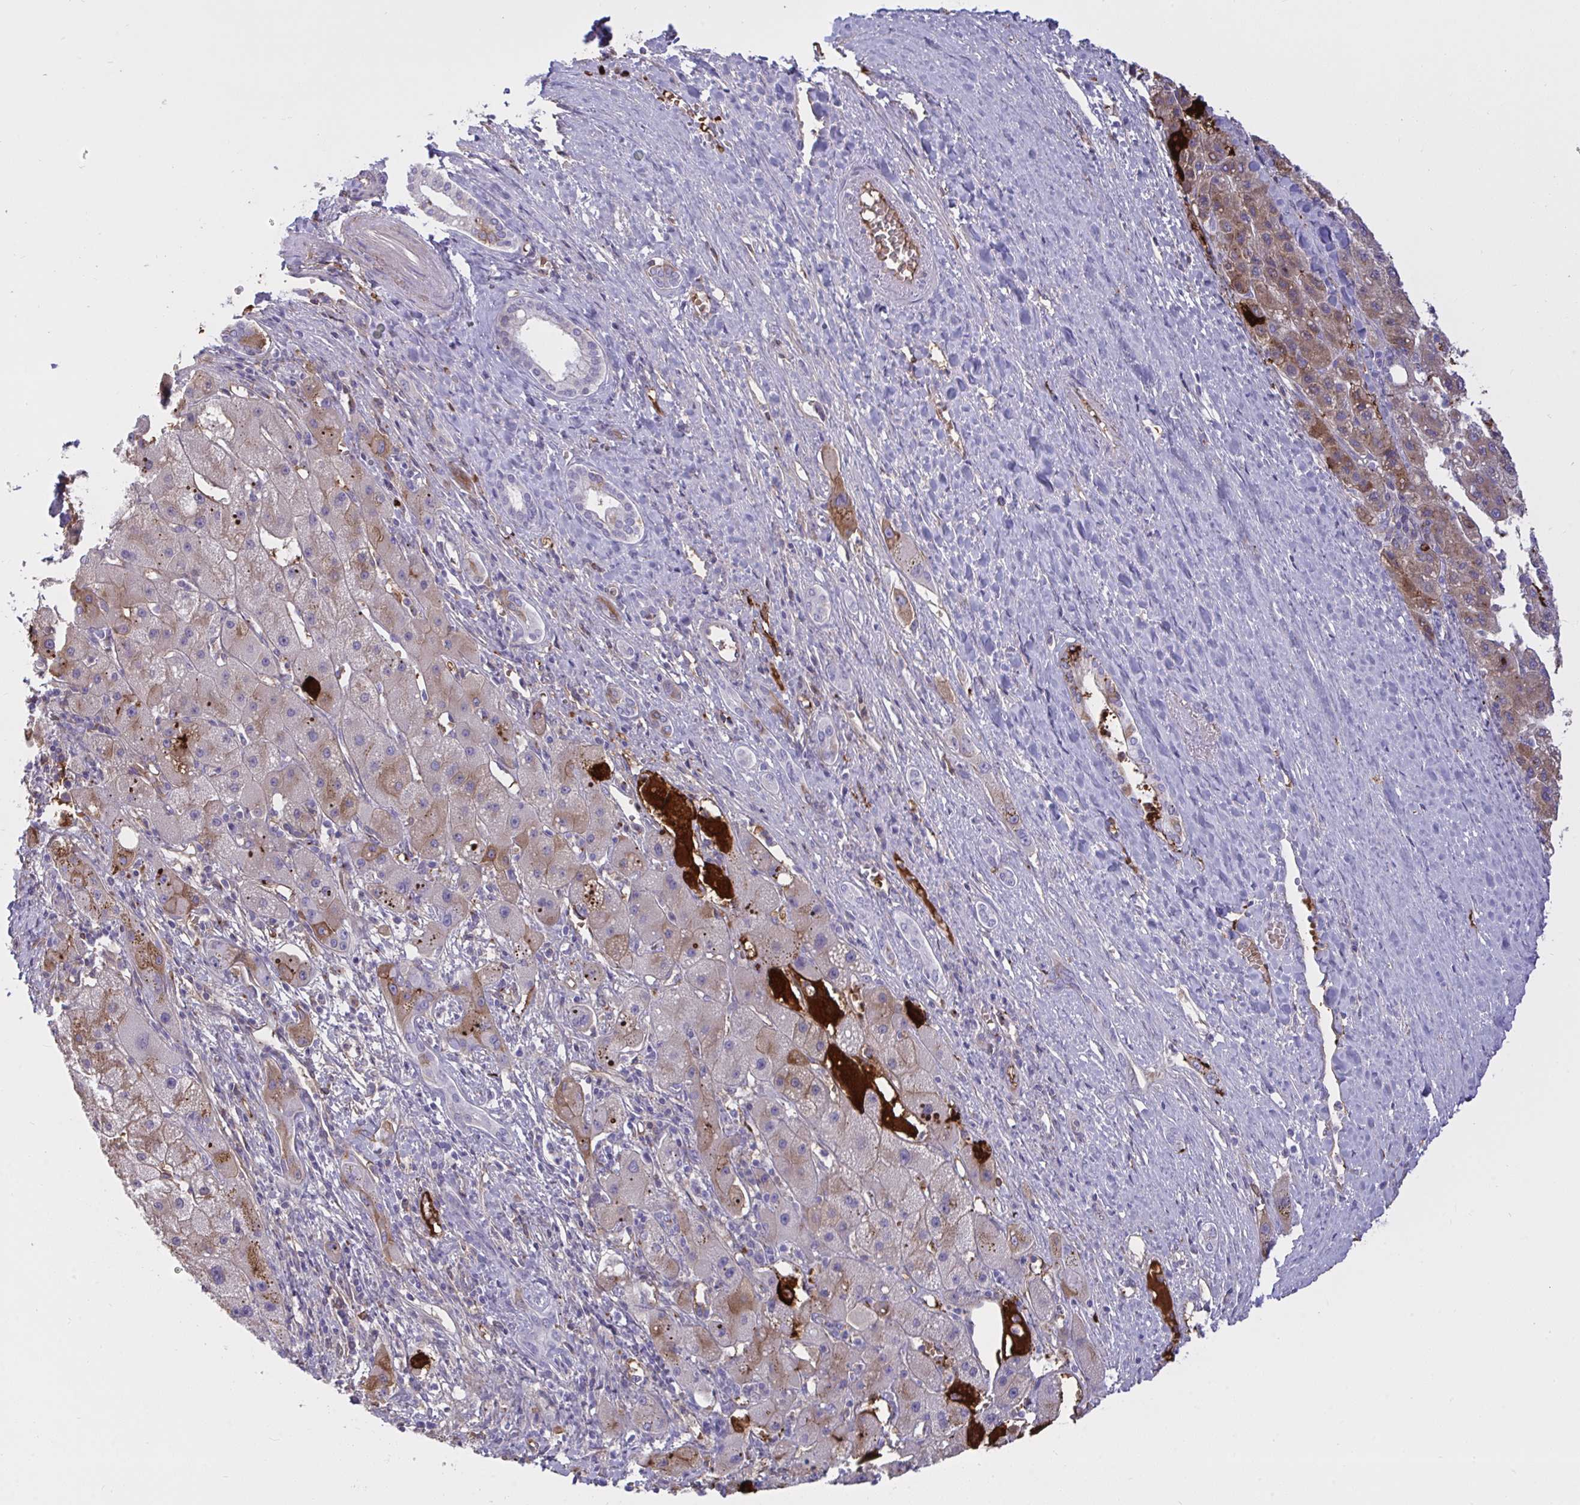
{"staining": {"intensity": "moderate", "quantity": "25%-75%", "location": "cytoplasmic/membranous"}, "tissue": "liver cancer", "cell_type": "Tumor cells", "image_type": "cancer", "snomed": [{"axis": "morphology", "description": "Carcinoma, Hepatocellular, NOS"}, {"axis": "topography", "description": "Liver"}], "caption": "Immunohistochemical staining of human liver cancer exhibits medium levels of moderate cytoplasmic/membranous expression in approximately 25%-75% of tumor cells.", "gene": "F2", "patient": {"sex": "female", "age": 82}}